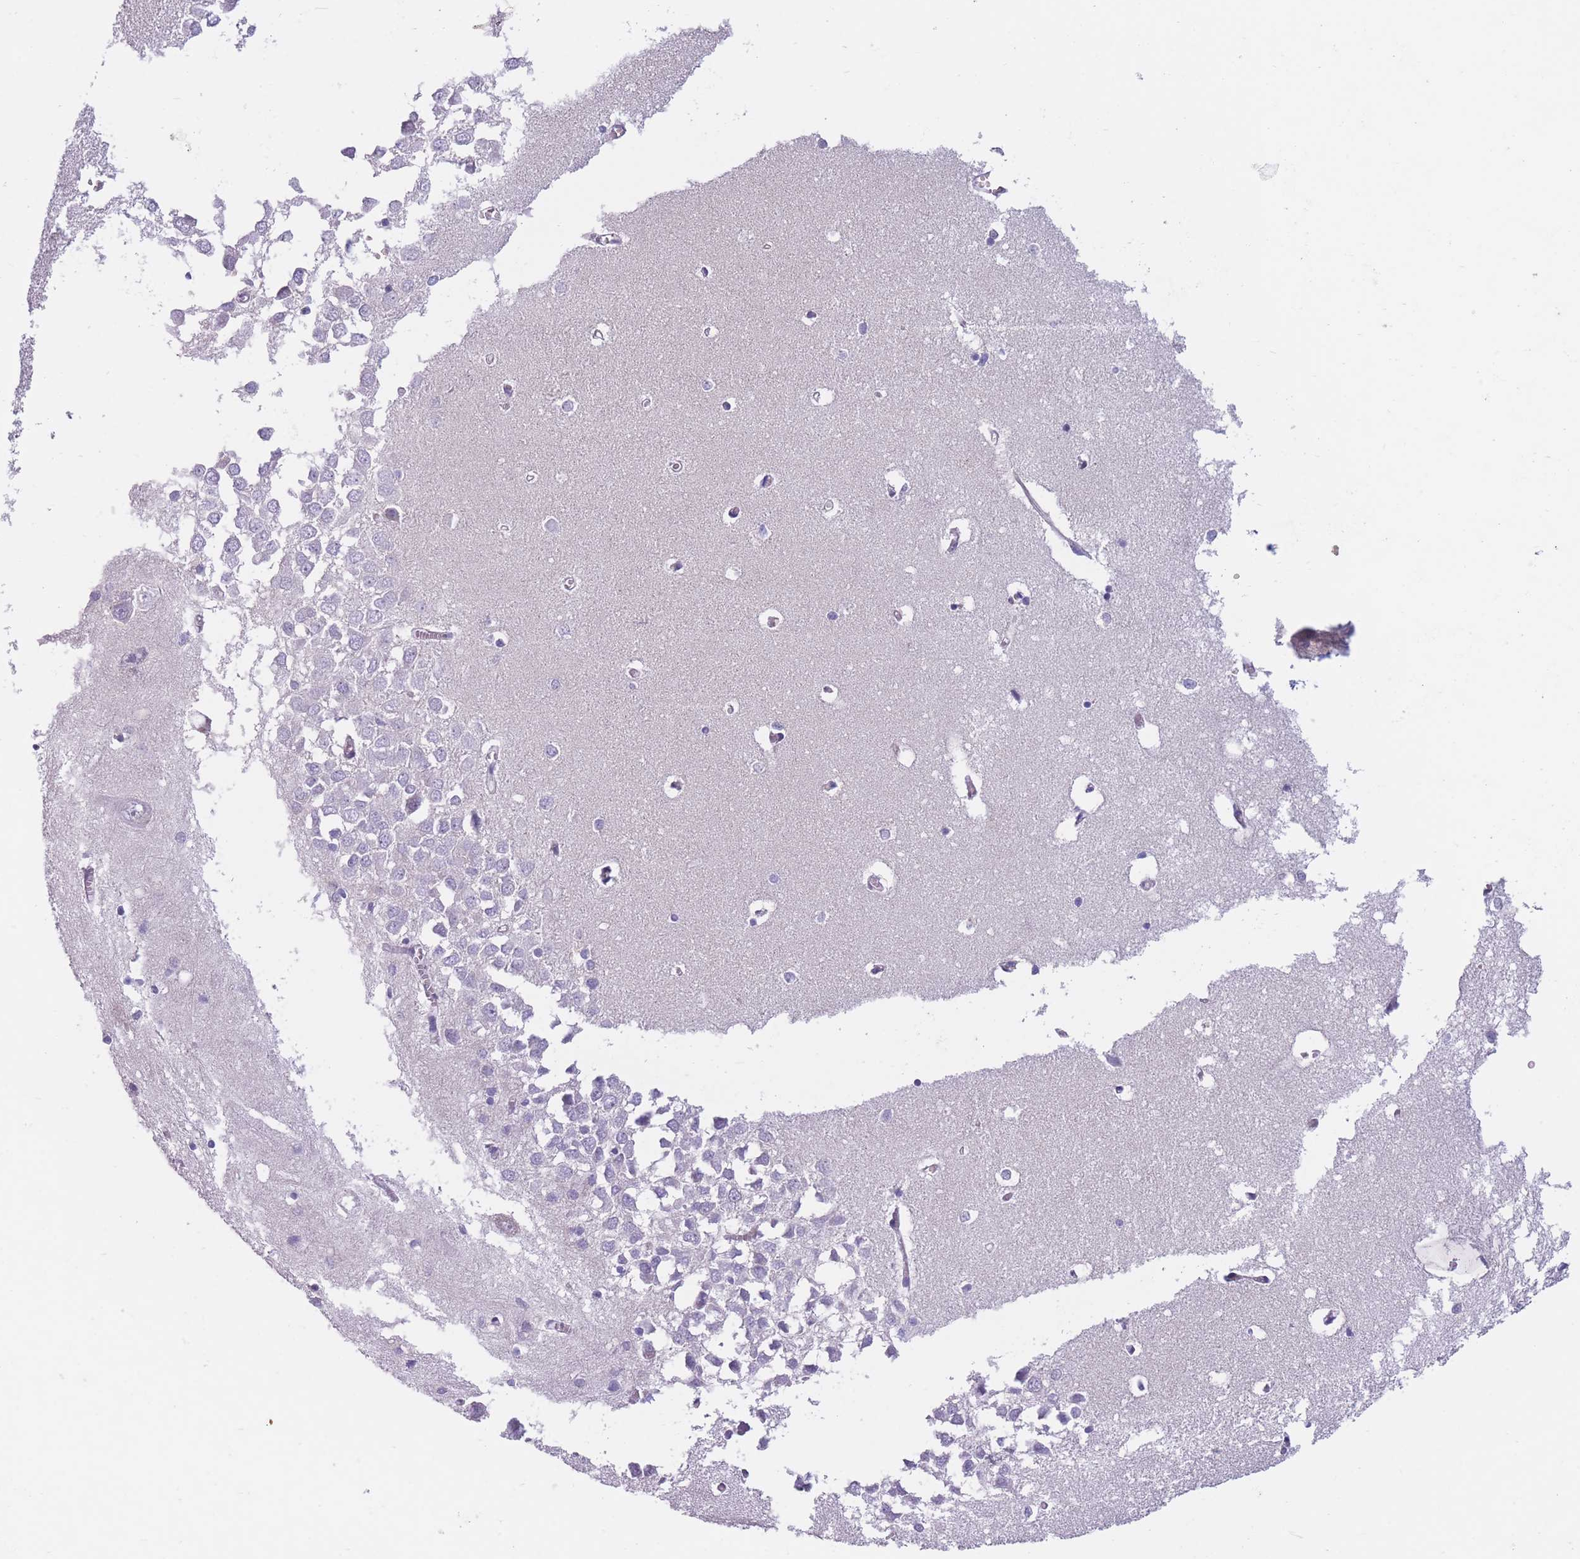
{"staining": {"intensity": "negative", "quantity": "none", "location": "none"}, "tissue": "hippocampus", "cell_type": "Glial cells", "image_type": "normal", "snomed": [{"axis": "morphology", "description": "Normal tissue, NOS"}, {"axis": "topography", "description": "Hippocampus"}], "caption": "Glial cells are negative for brown protein staining in unremarkable hippocampus. The staining was performed using DAB (3,3'-diaminobenzidine) to visualize the protein expression in brown, while the nuclei were stained in blue with hematoxylin (Magnification: 20x).", "gene": "SERPINB3", "patient": {"sex": "male", "age": 70}}